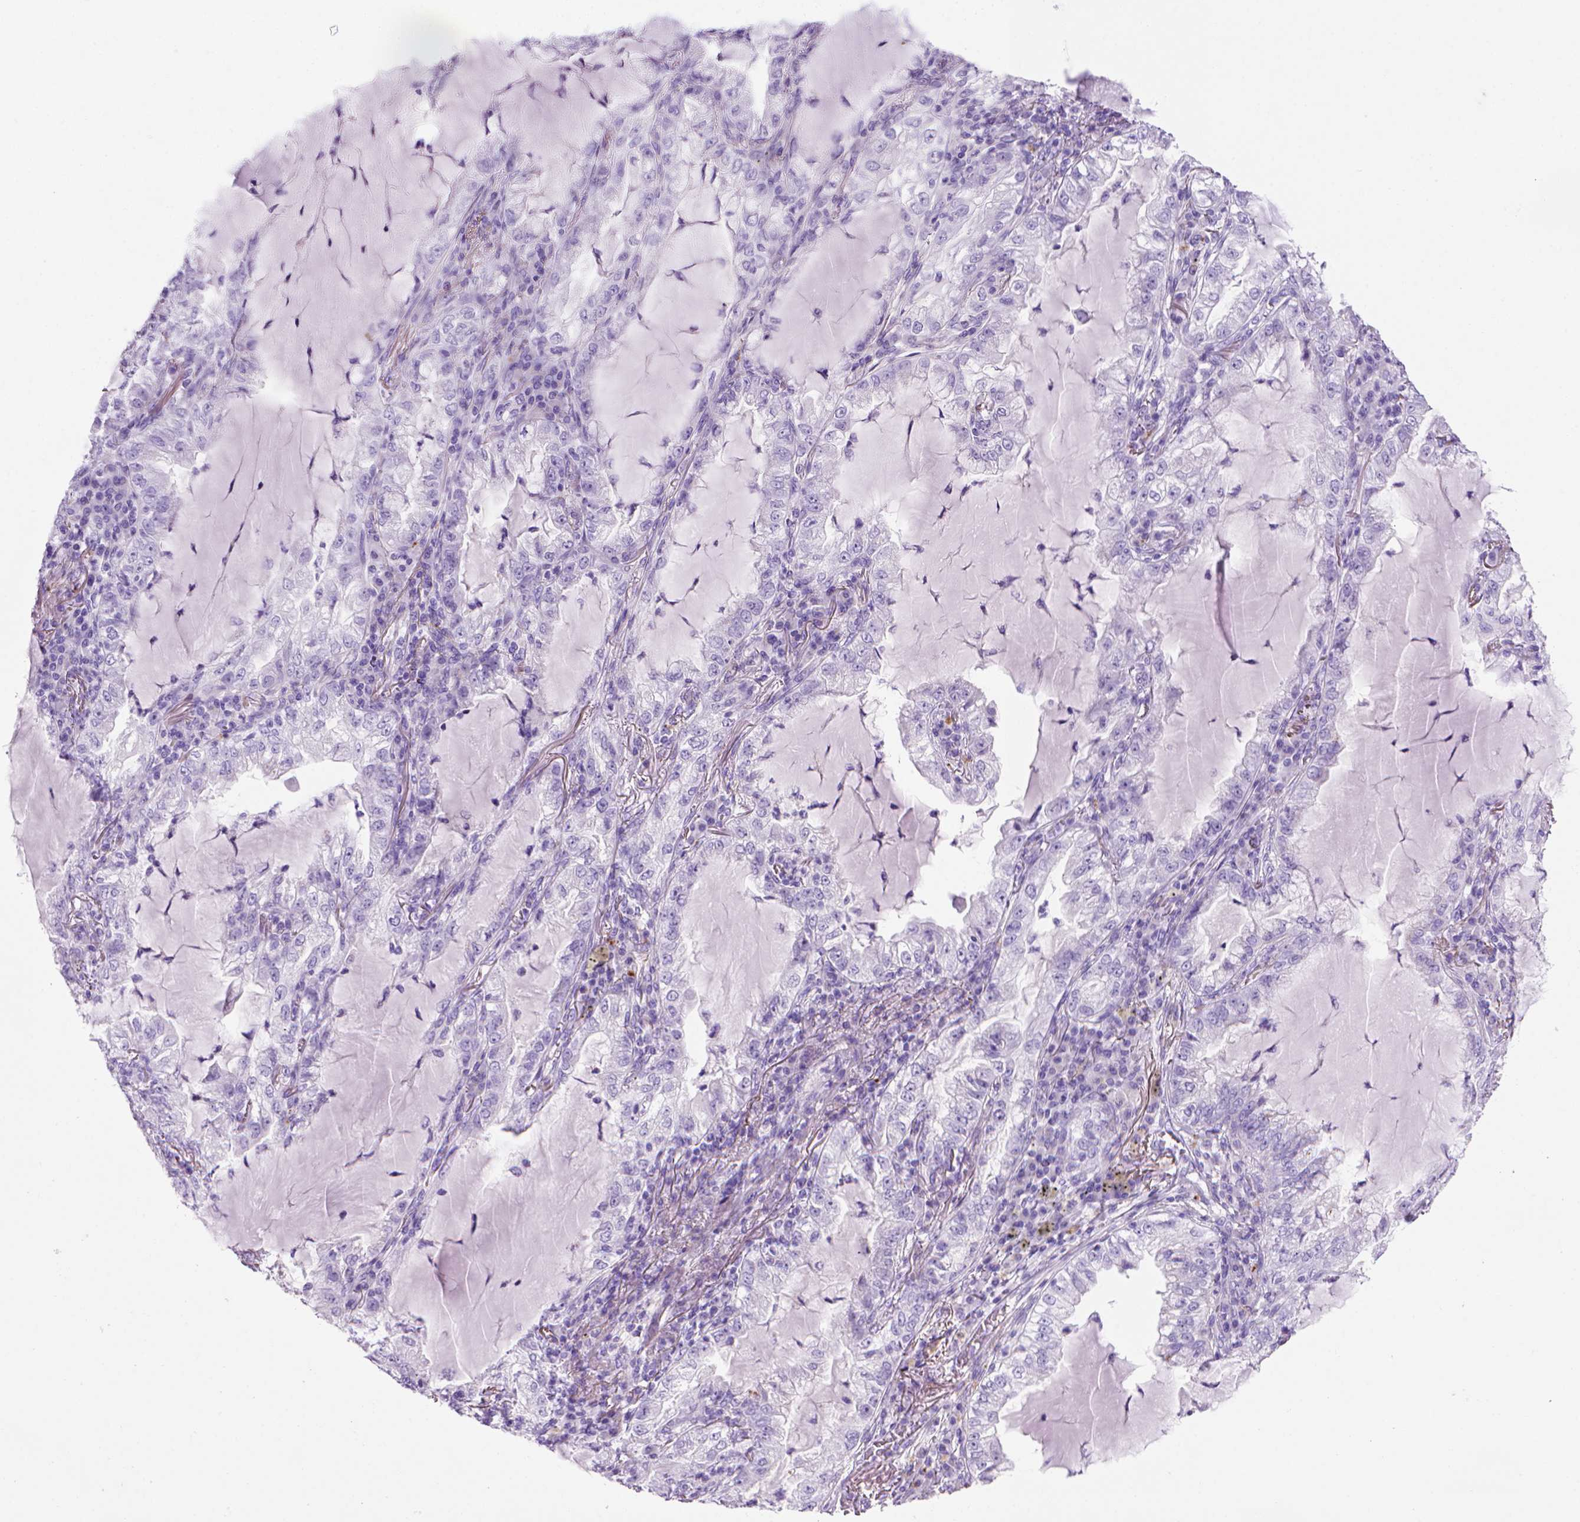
{"staining": {"intensity": "negative", "quantity": "none", "location": "none"}, "tissue": "lung cancer", "cell_type": "Tumor cells", "image_type": "cancer", "snomed": [{"axis": "morphology", "description": "Adenocarcinoma, NOS"}, {"axis": "topography", "description": "Lung"}], "caption": "Histopathology image shows no significant protein staining in tumor cells of adenocarcinoma (lung).", "gene": "ARHGEF33", "patient": {"sex": "female", "age": 73}}